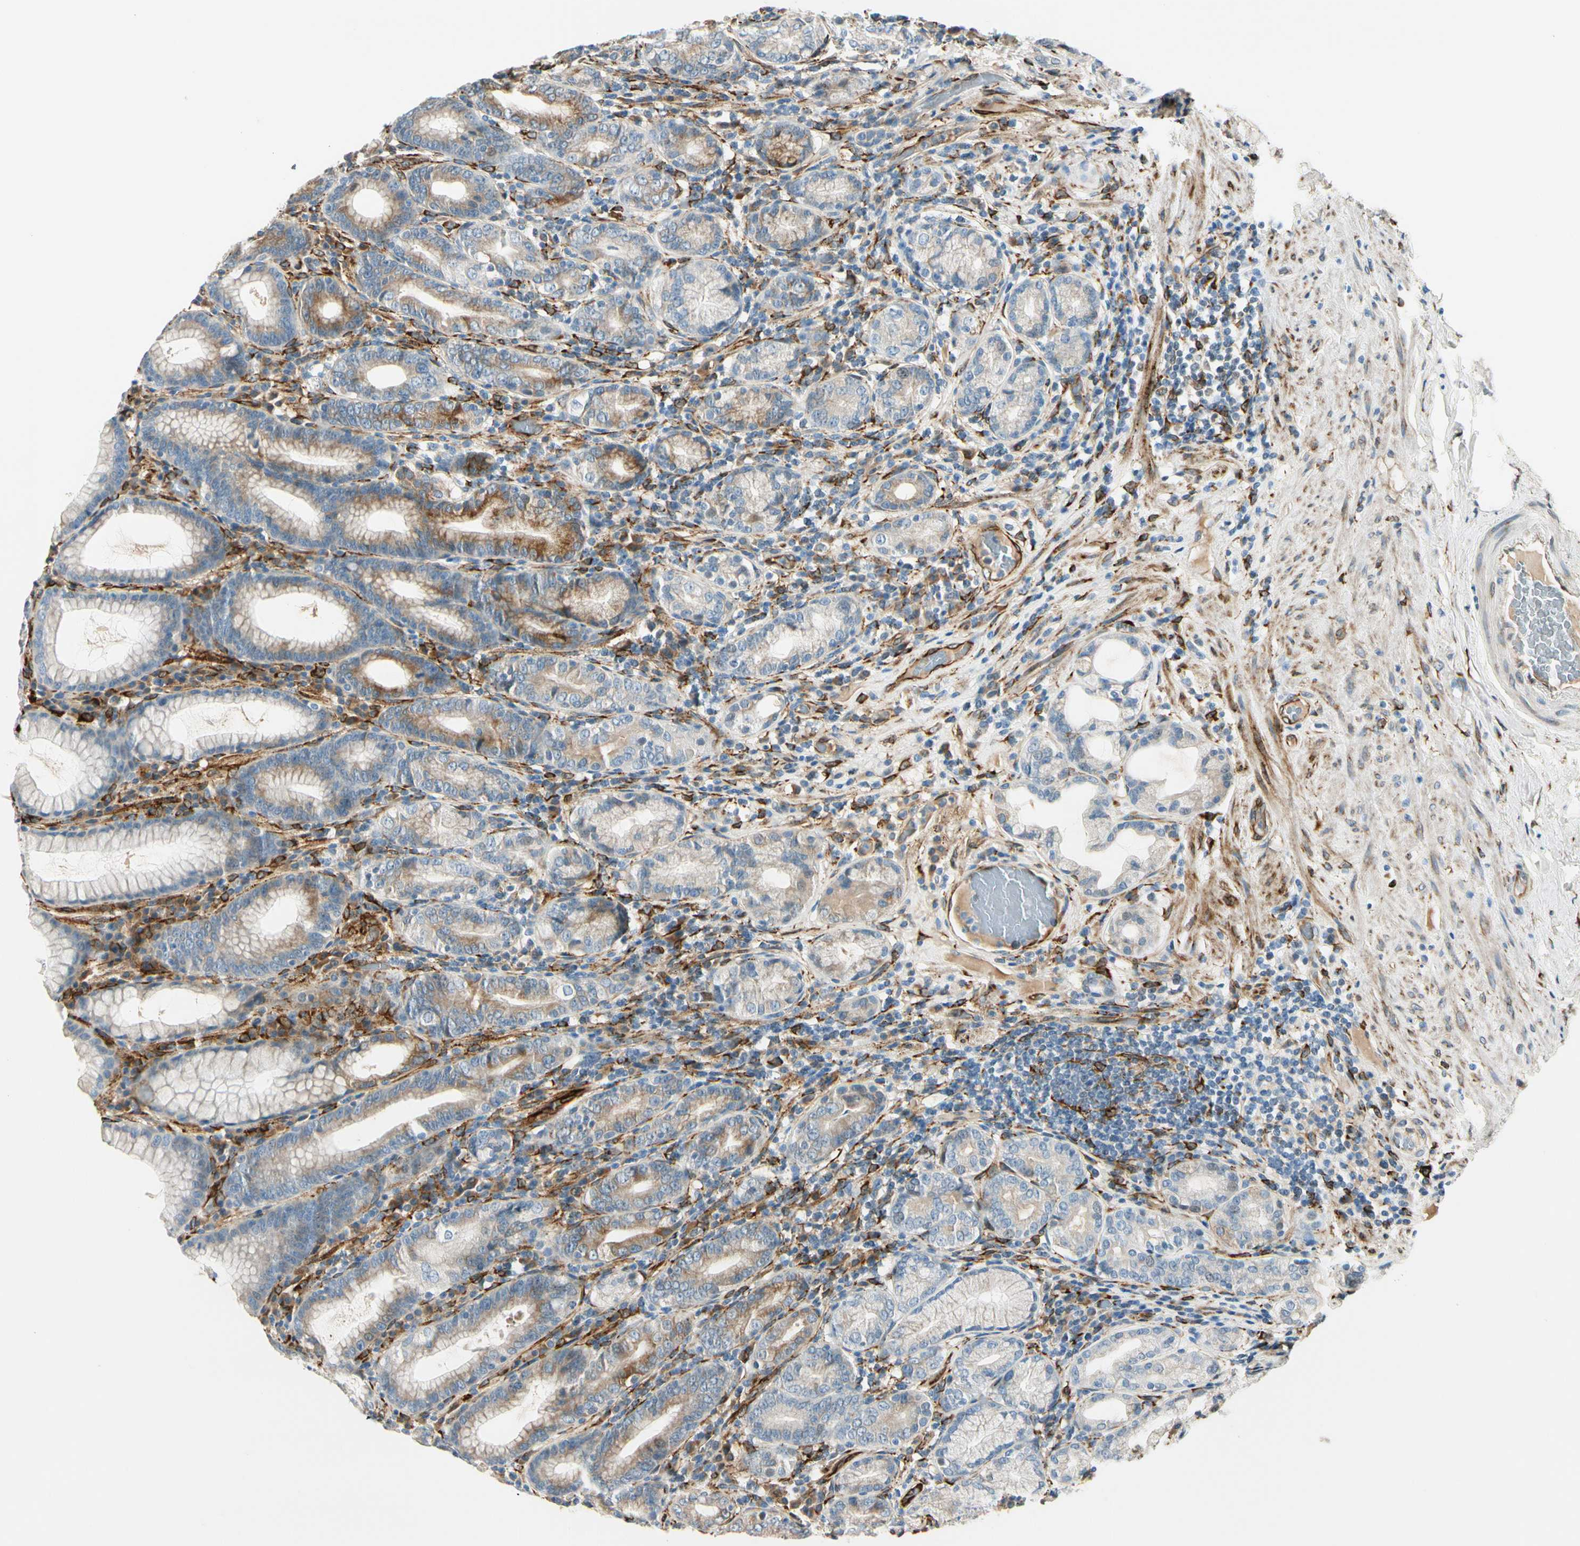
{"staining": {"intensity": "moderate", "quantity": ">75%", "location": "cytoplasmic/membranous"}, "tissue": "stomach", "cell_type": "Glandular cells", "image_type": "normal", "snomed": [{"axis": "morphology", "description": "Normal tissue, NOS"}, {"axis": "topography", "description": "Stomach, lower"}], "caption": "Stomach stained for a protein displays moderate cytoplasmic/membranous positivity in glandular cells. Nuclei are stained in blue.", "gene": "FKBP7", "patient": {"sex": "female", "age": 76}}